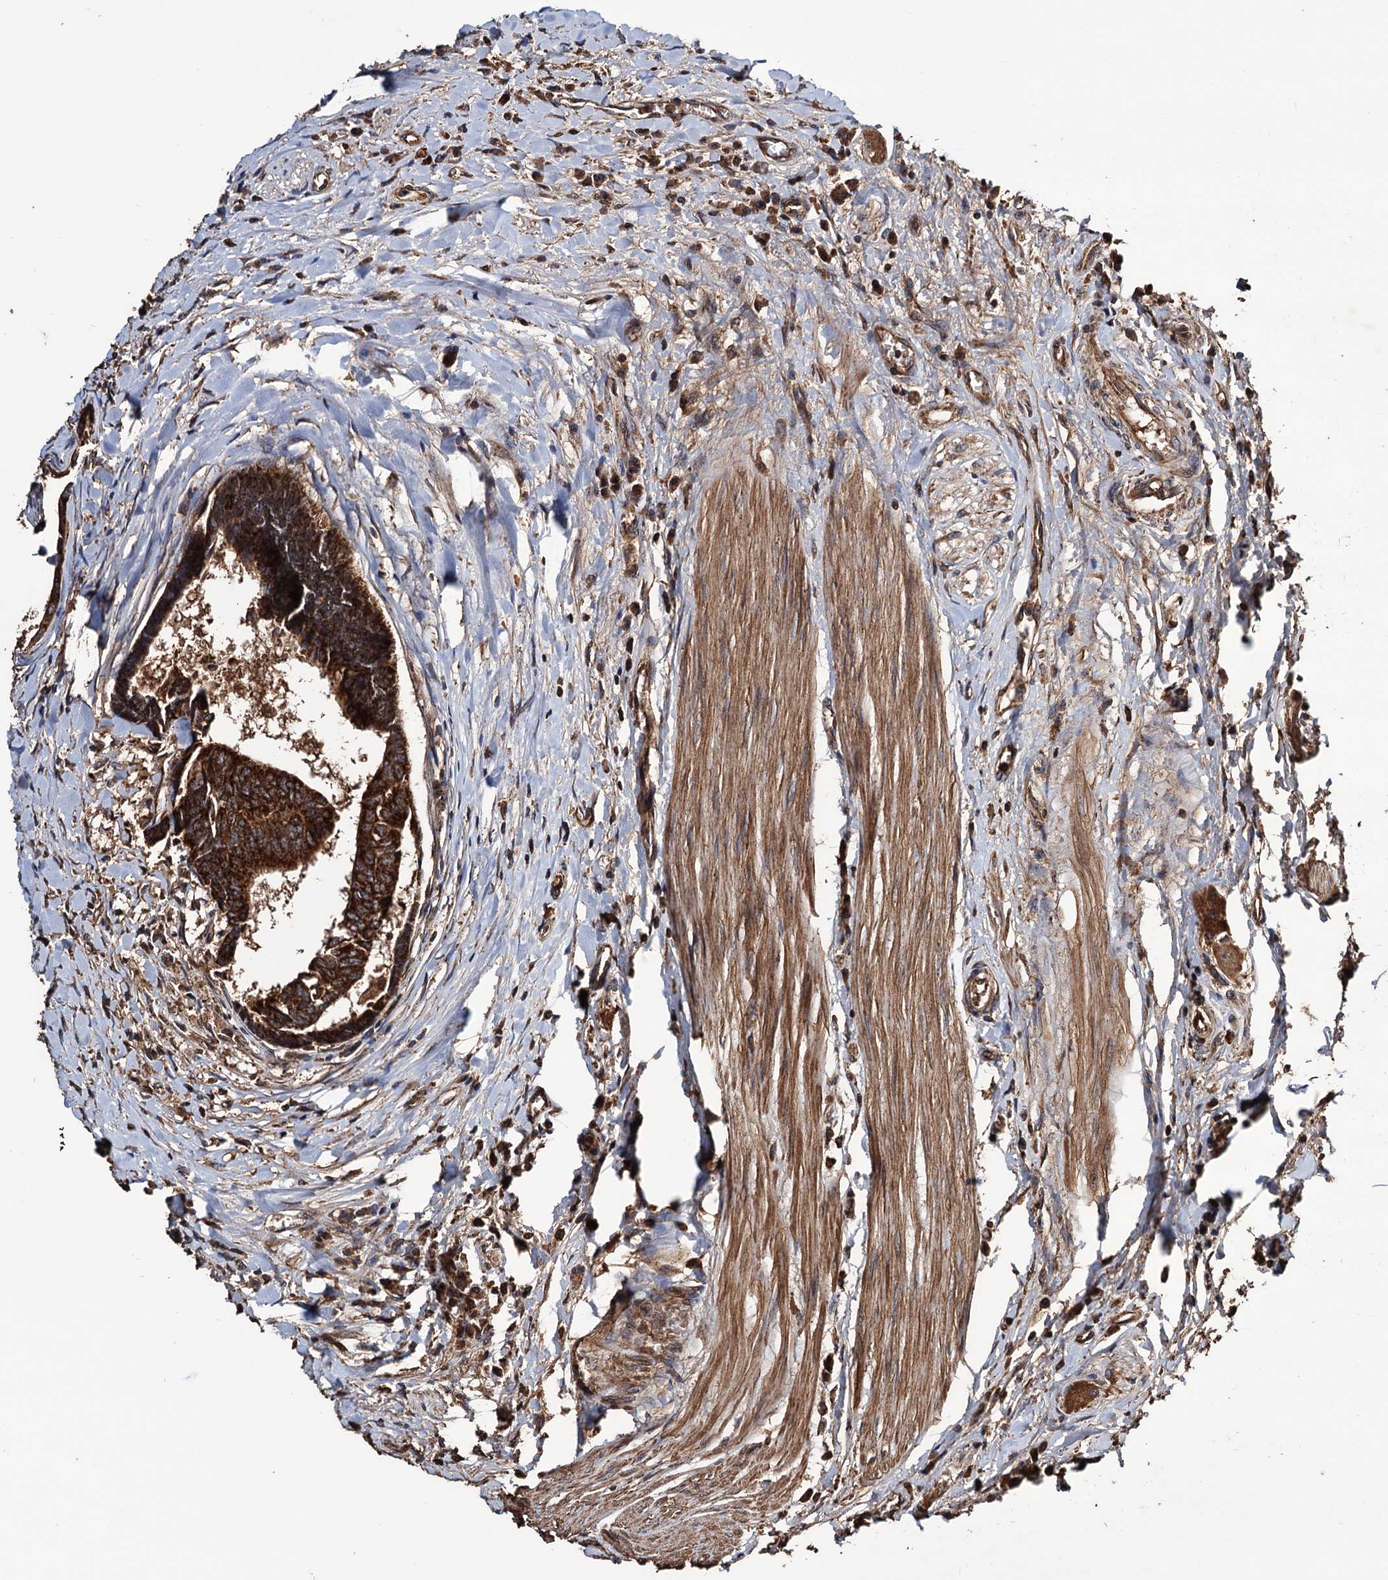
{"staining": {"intensity": "strong", "quantity": ">75%", "location": "cytoplasmic/membranous"}, "tissue": "colorectal cancer", "cell_type": "Tumor cells", "image_type": "cancer", "snomed": [{"axis": "morphology", "description": "Adenocarcinoma, NOS"}, {"axis": "topography", "description": "Rectum"}], "caption": "This is a photomicrograph of immunohistochemistry (IHC) staining of colorectal adenocarcinoma, which shows strong expression in the cytoplasmic/membranous of tumor cells.", "gene": "MRPL42", "patient": {"sex": "female", "age": 65}}